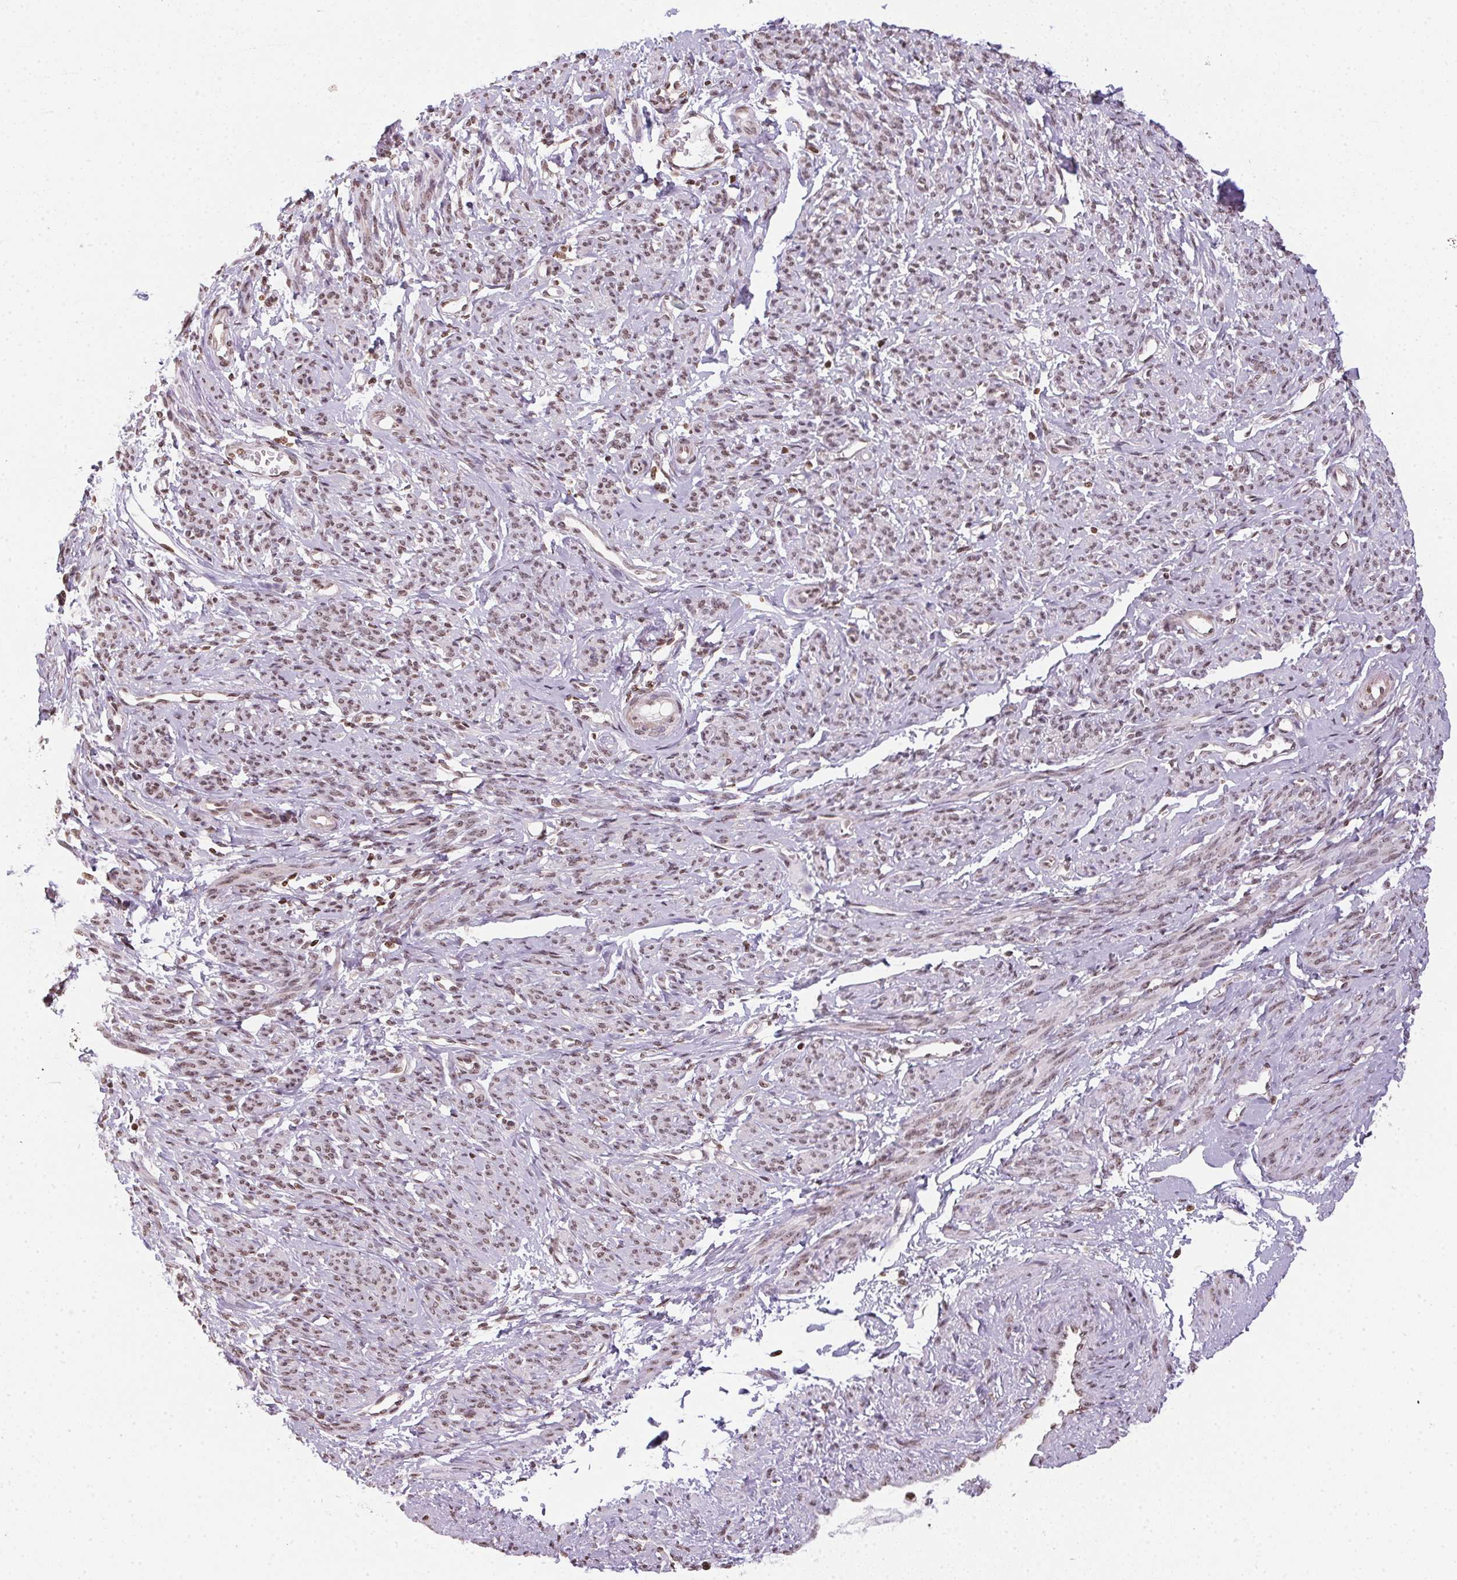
{"staining": {"intensity": "moderate", "quantity": ">75%", "location": "nuclear"}, "tissue": "smooth muscle", "cell_type": "Smooth muscle cells", "image_type": "normal", "snomed": [{"axis": "morphology", "description": "Normal tissue, NOS"}, {"axis": "topography", "description": "Smooth muscle"}], "caption": "Brown immunohistochemical staining in normal smooth muscle reveals moderate nuclear expression in about >75% of smooth muscle cells.", "gene": "RNF181", "patient": {"sex": "female", "age": 65}}